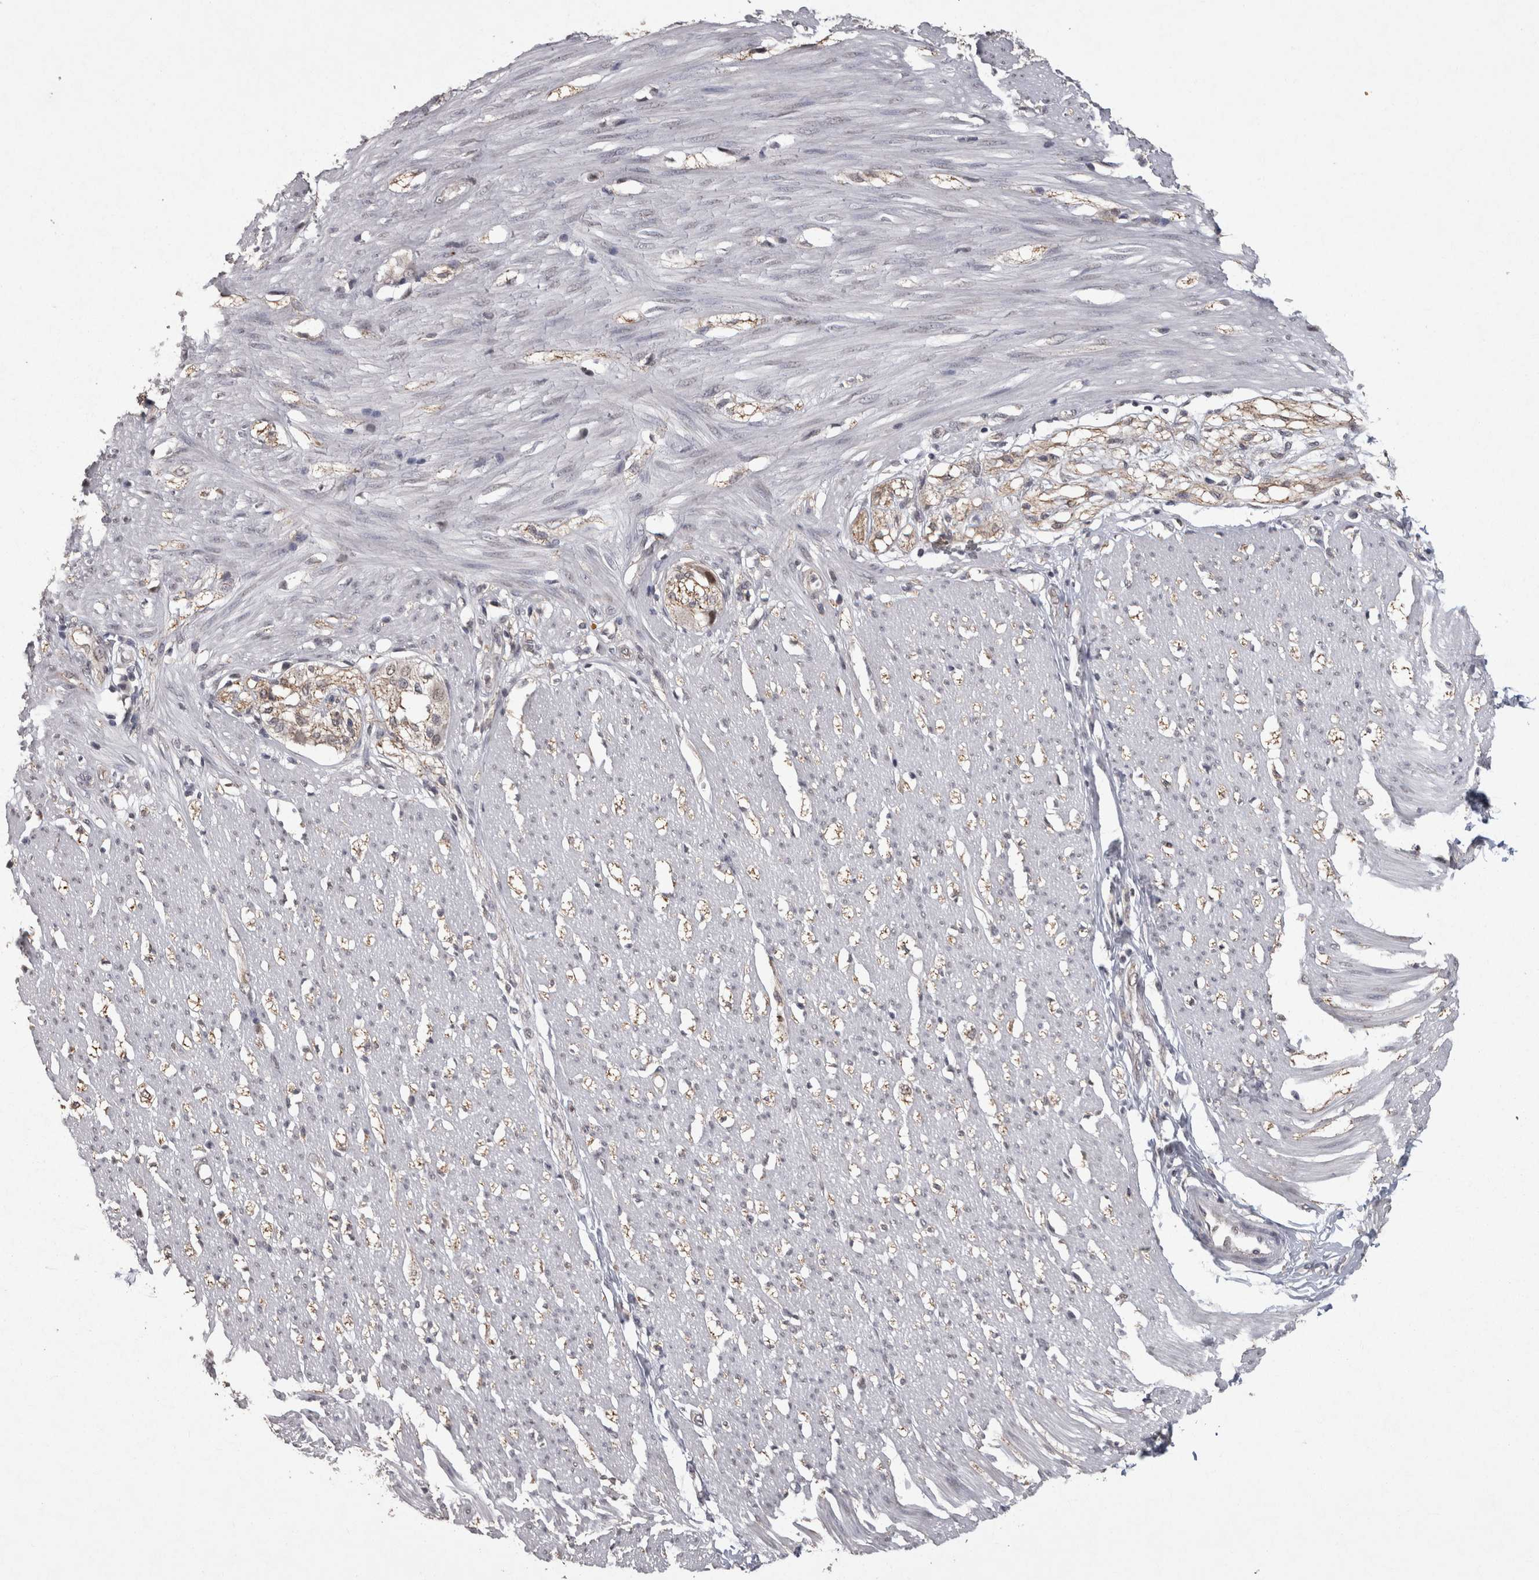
{"staining": {"intensity": "negative", "quantity": "none", "location": "none"}, "tissue": "smooth muscle", "cell_type": "Smooth muscle cells", "image_type": "normal", "snomed": [{"axis": "morphology", "description": "Normal tissue, NOS"}, {"axis": "morphology", "description": "Adenocarcinoma, NOS"}, {"axis": "topography", "description": "Colon"}, {"axis": "topography", "description": "Peripheral nerve tissue"}], "caption": "Protein analysis of normal smooth muscle demonstrates no significant staining in smooth muscle cells.", "gene": "MEP1A", "patient": {"sex": "male", "age": 14}}